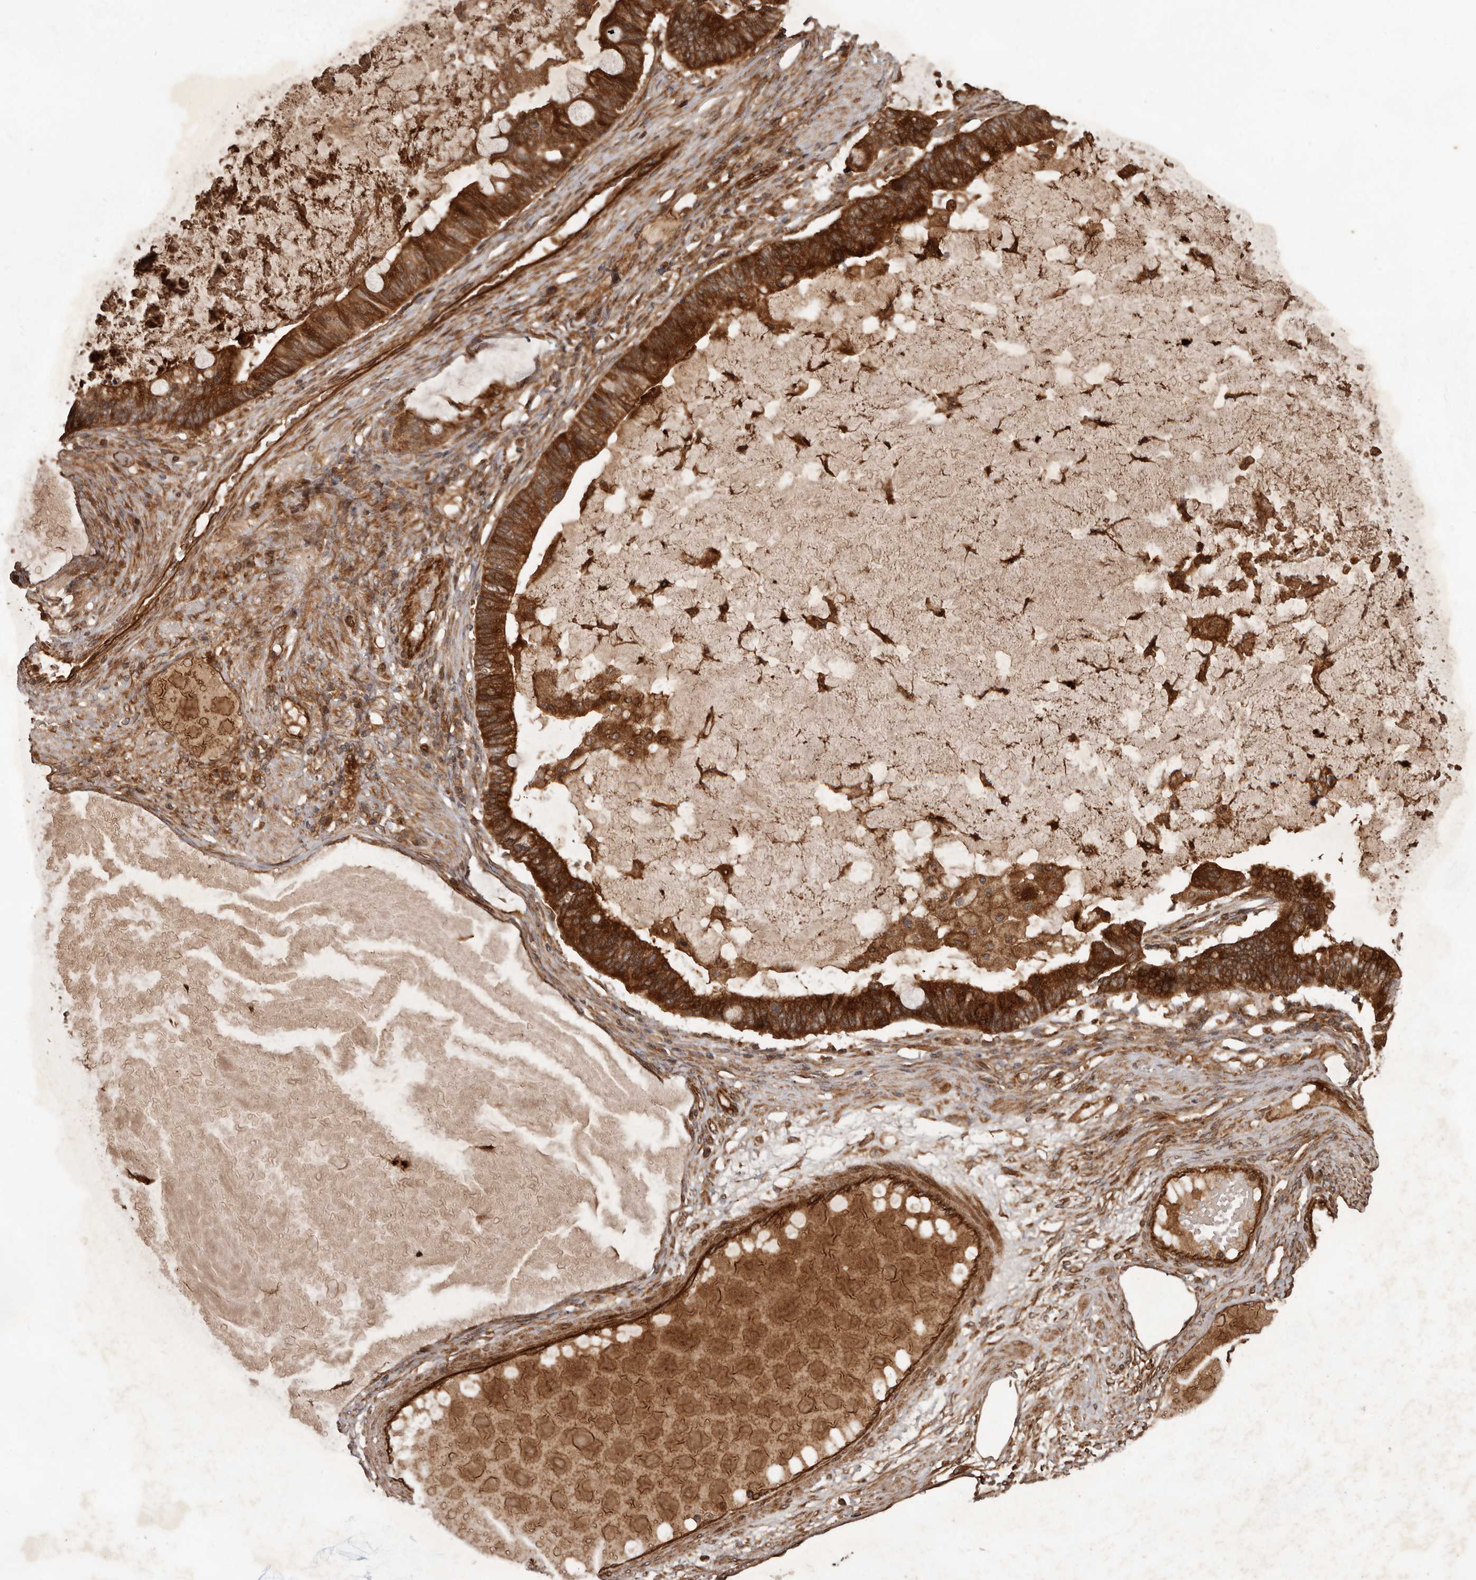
{"staining": {"intensity": "strong", "quantity": ">75%", "location": "cytoplasmic/membranous"}, "tissue": "ovarian cancer", "cell_type": "Tumor cells", "image_type": "cancer", "snomed": [{"axis": "morphology", "description": "Cystadenocarcinoma, mucinous, NOS"}, {"axis": "topography", "description": "Ovary"}], "caption": "Approximately >75% of tumor cells in ovarian mucinous cystadenocarcinoma exhibit strong cytoplasmic/membranous protein expression as visualized by brown immunohistochemical staining.", "gene": "STK36", "patient": {"sex": "female", "age": 61}}